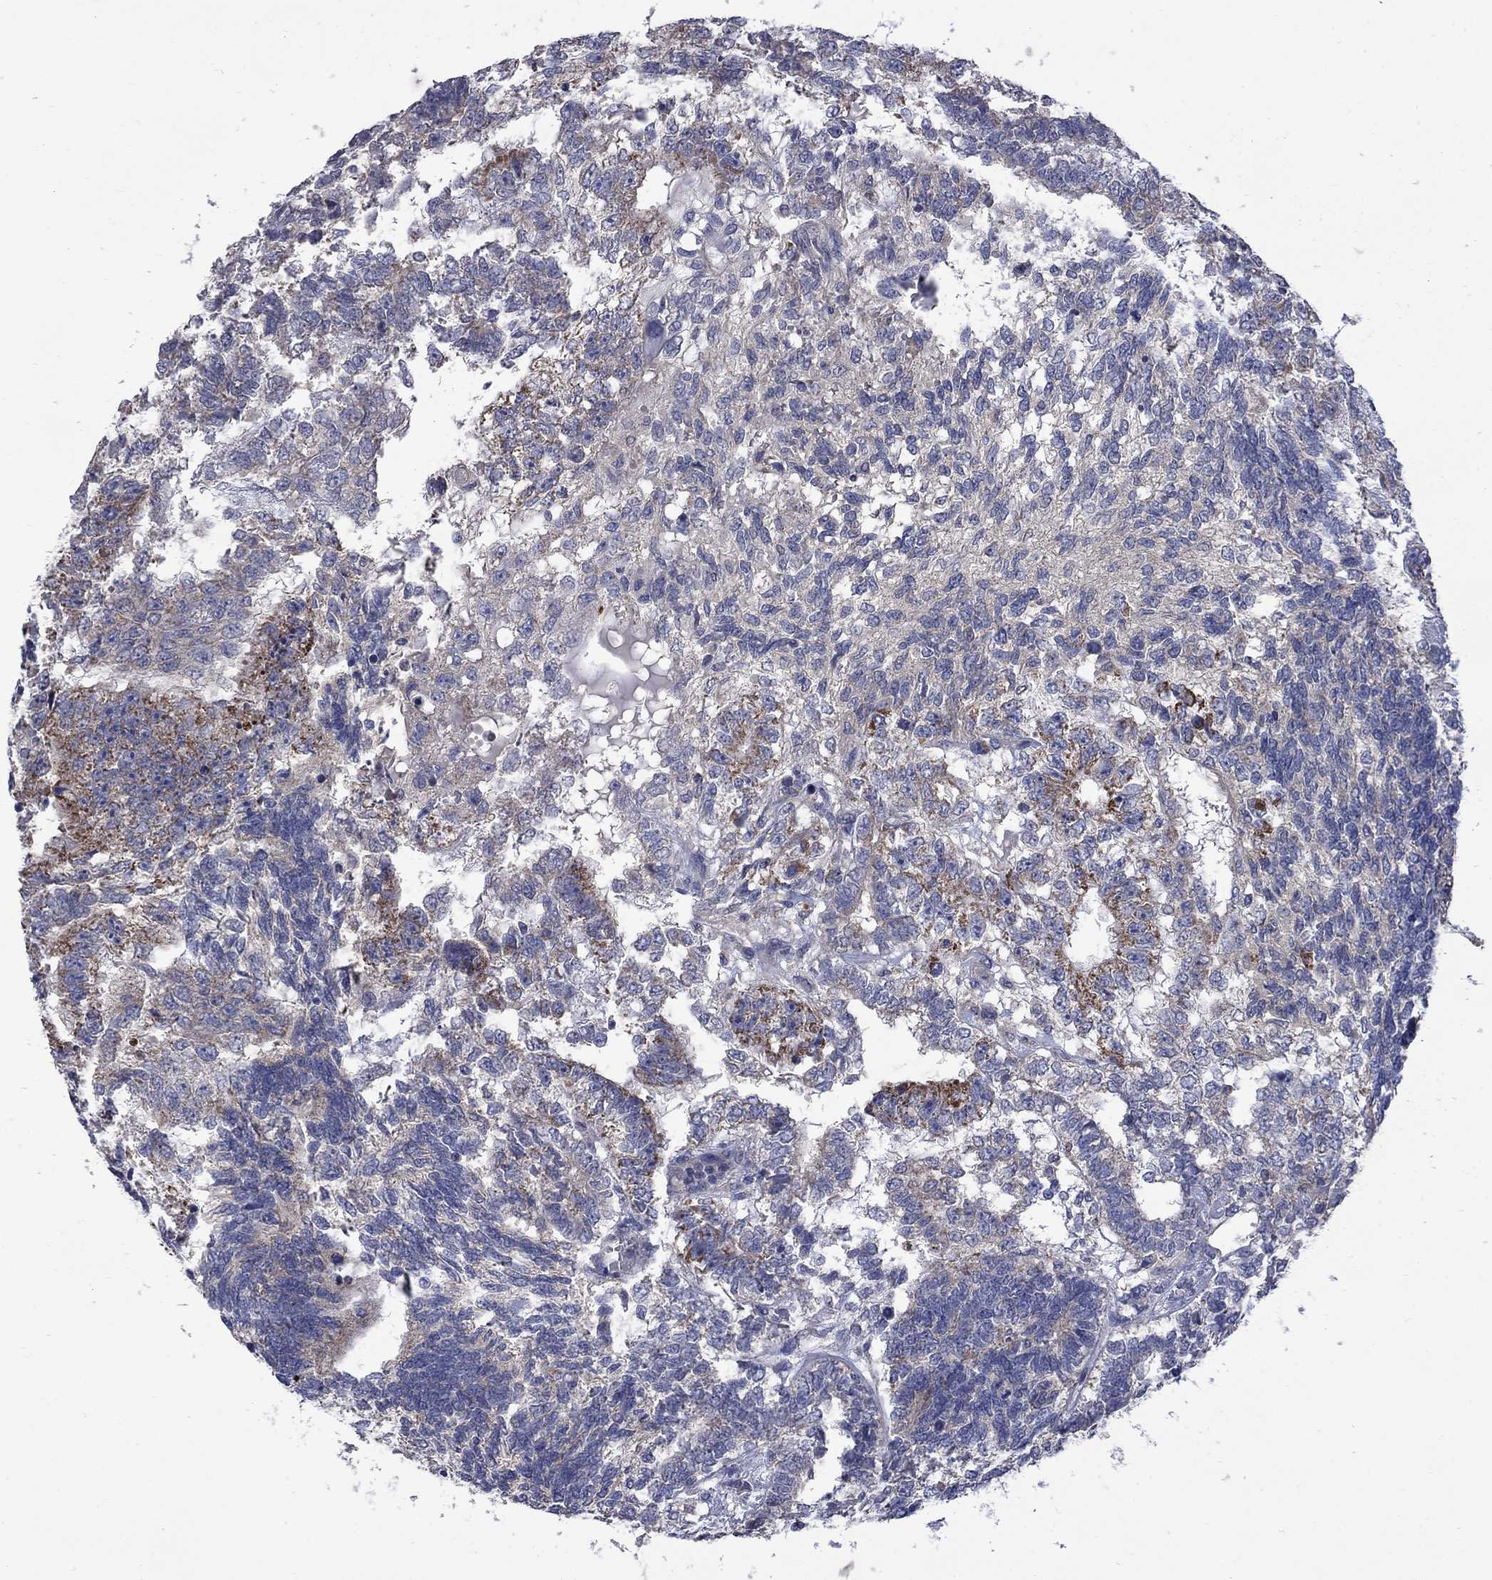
{"staining": {"intensity": "strong", "quantity": "<25%", "location": "cytoplasmic/membranous"}, "tissue": "testis cancer", "cell_type": "Tumor cells", "image_type": "cancer", "snomed": [{"axis": "morphology", "description": "Seminoma, NOS"}, {"axis": "morphology", "description": "Carcinoma, Embryonal, NOS"}, {"axis": "topography", "description": "Testis"}], "caption": "IHC (DAB) staining of human testis cancer (seminoma) shows strong cytoplasmic/membranous protein positivity in about <25% of tumor cells. The protein is shown in brown color, while the nuclei are stained blue.", "gene": "HSPA12A", "patient": {"sex": "male", "age": 41}}